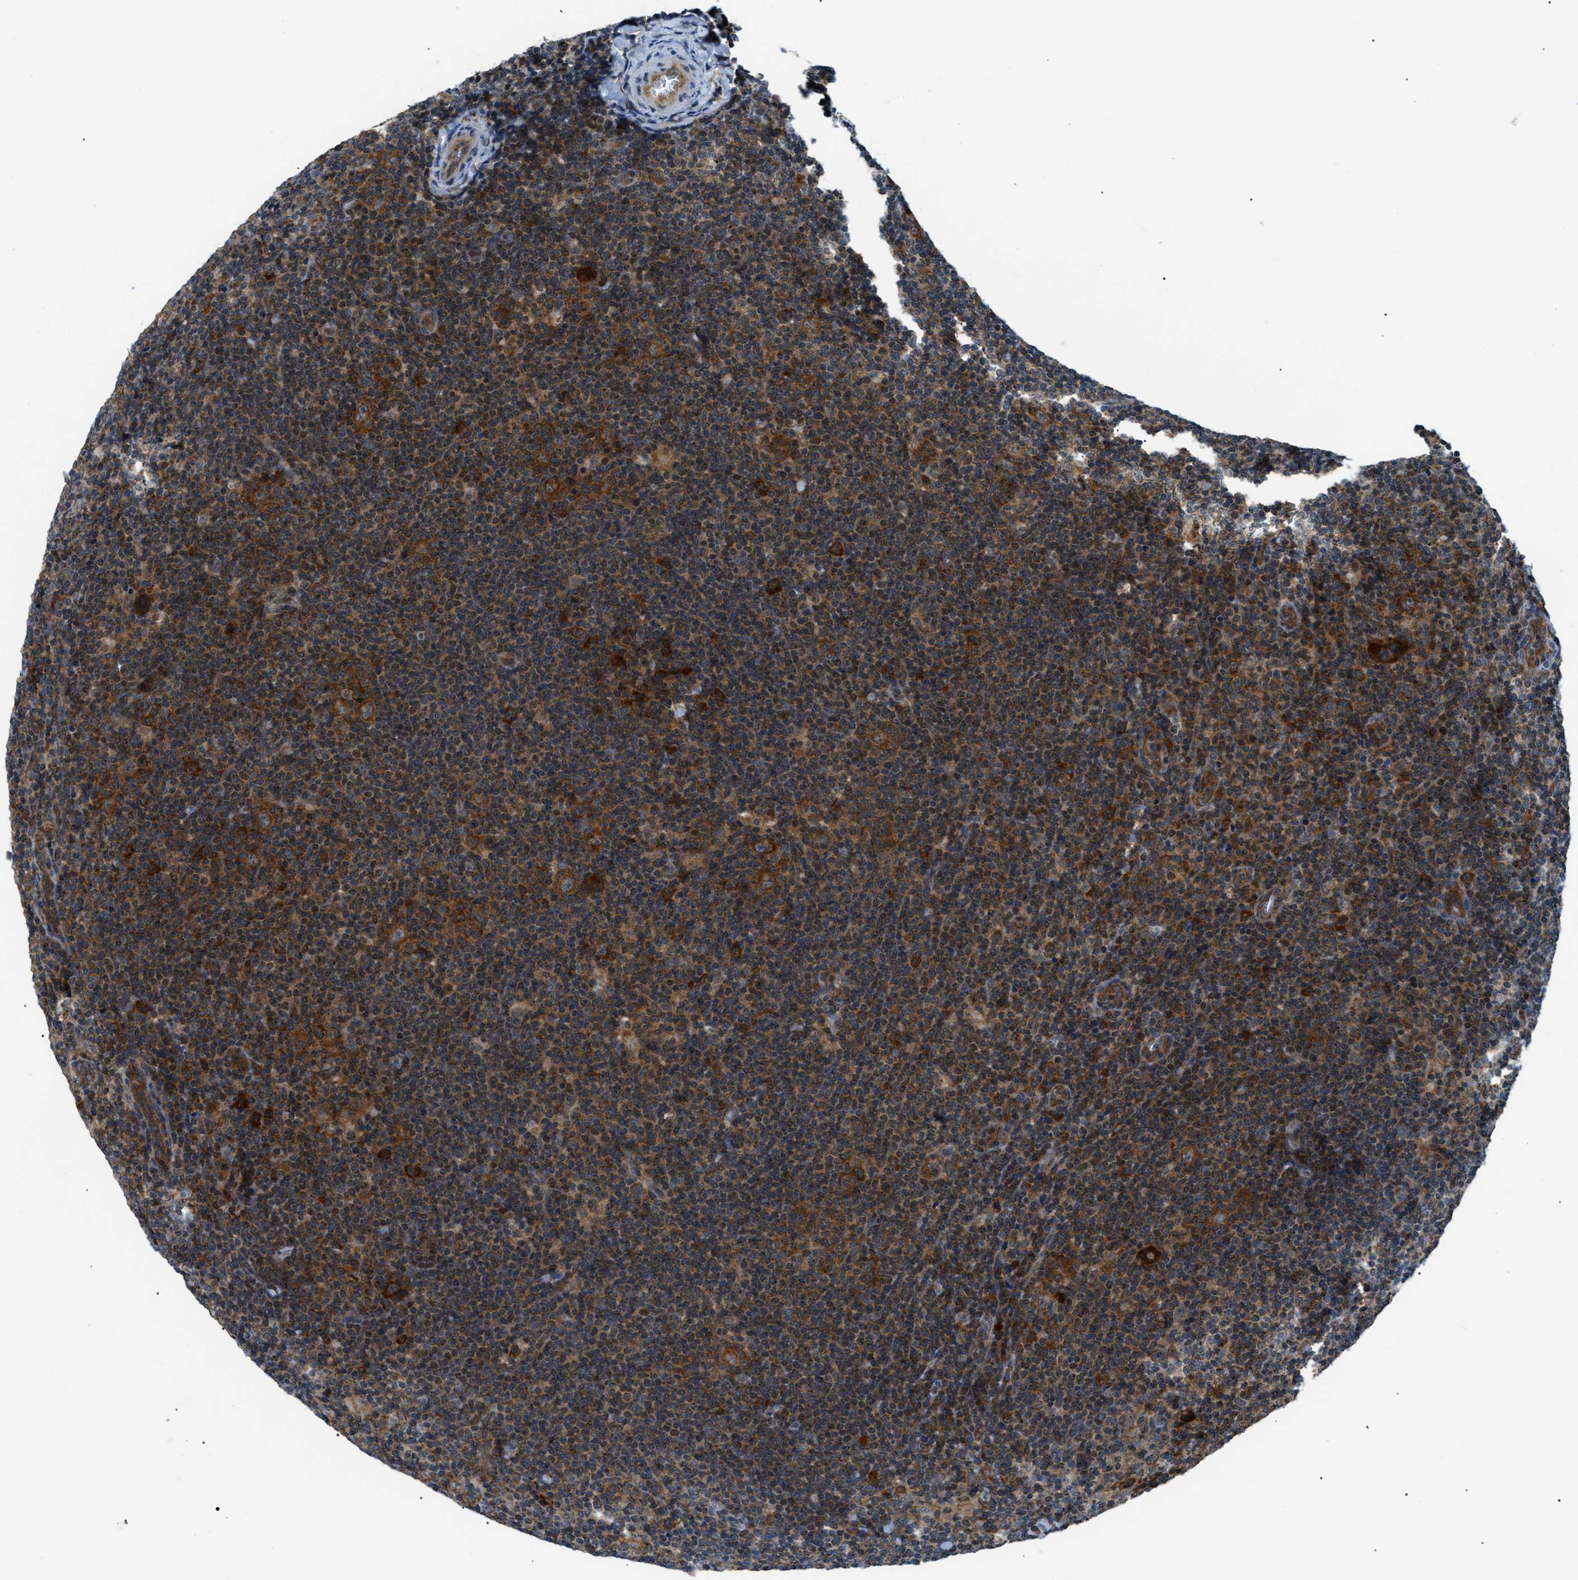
{"staining": {"intensity": "strong", "quantity": ">75%", "location": "cytoplasmic/membranous"}, "tissue": "lymphoma", "cell_type": "Tumor cells", "image_type": "cancer", "snomed": [{"axis": "morphology", "description": "Hodgkin's disease, NOS"}, {"axis": "topography", "description": "Lymph node"}], "caption": "This is an image of IHC staining of lymphoma, which shows strong positivity in the cytoplasmic/membranous of tumor cells.", "gene": "SRPK1", "patient": {"sex": "female", "age": 57}}